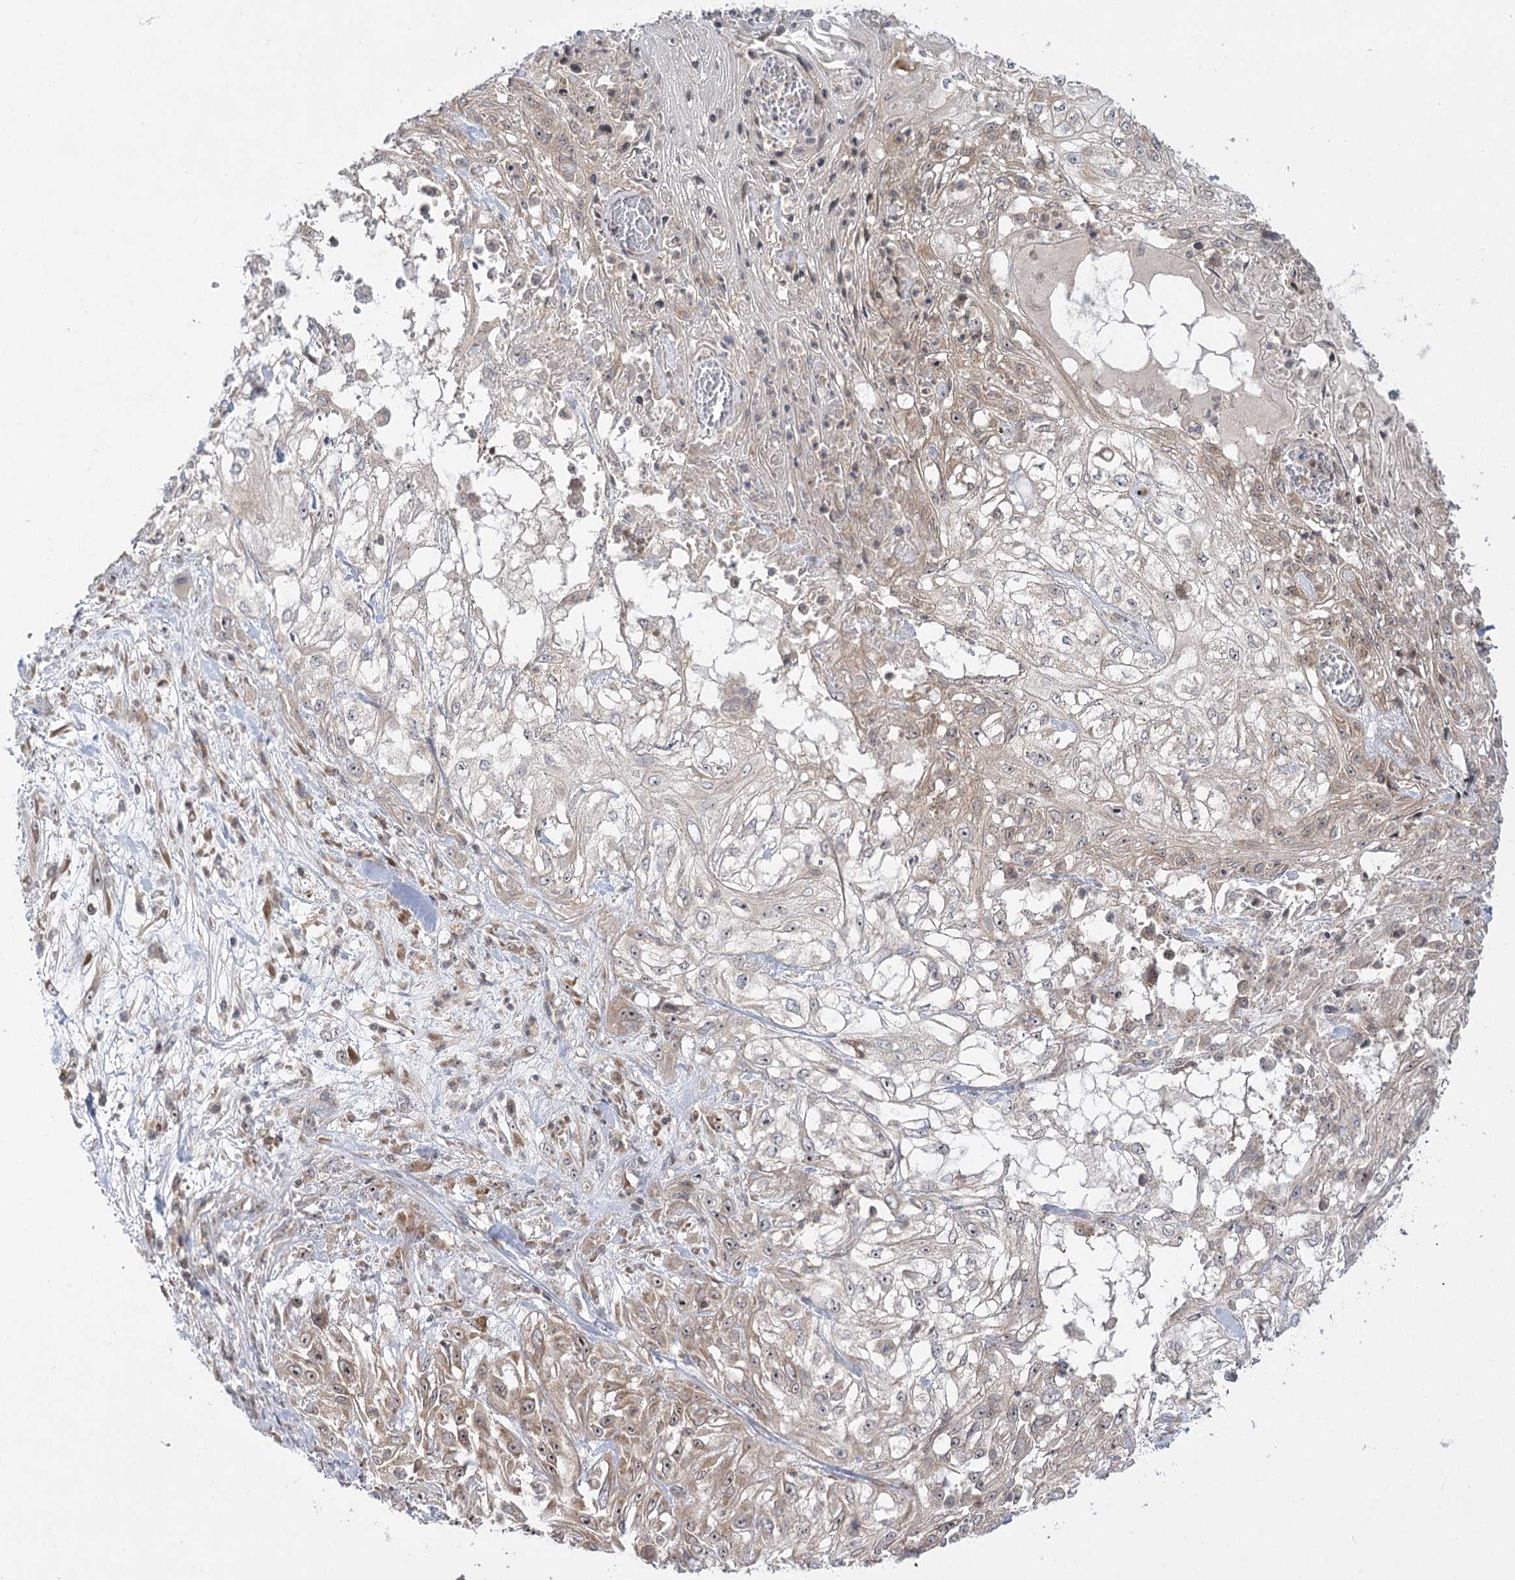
{"staining": {"intensity": "weak", "quantity": "25%-75%", "location": "cytoplasmic/membranous,nuclear"}, "tissue": "skin cancer", "cell_type": "Tumor cells", "image_type": "cancer", "snomed": [{"axis": "morphology", "description": "Squamous cell carcinoma, NOS"}, {"axis": "morphology", "description": "Squamous cell carcinoma, metastatic, NOS"}, {"axis": "topography", "description": "Skin"}, {"axis": "topography", "description": "Lymph node"}], "caption": "Weak cytoplasmic/membranous and nuclear expression is present in approximately 25%-75% of tumor cells in skin cancer.", "gene": "SYTL1", "patient": {"sex": "male", "age": 75}}